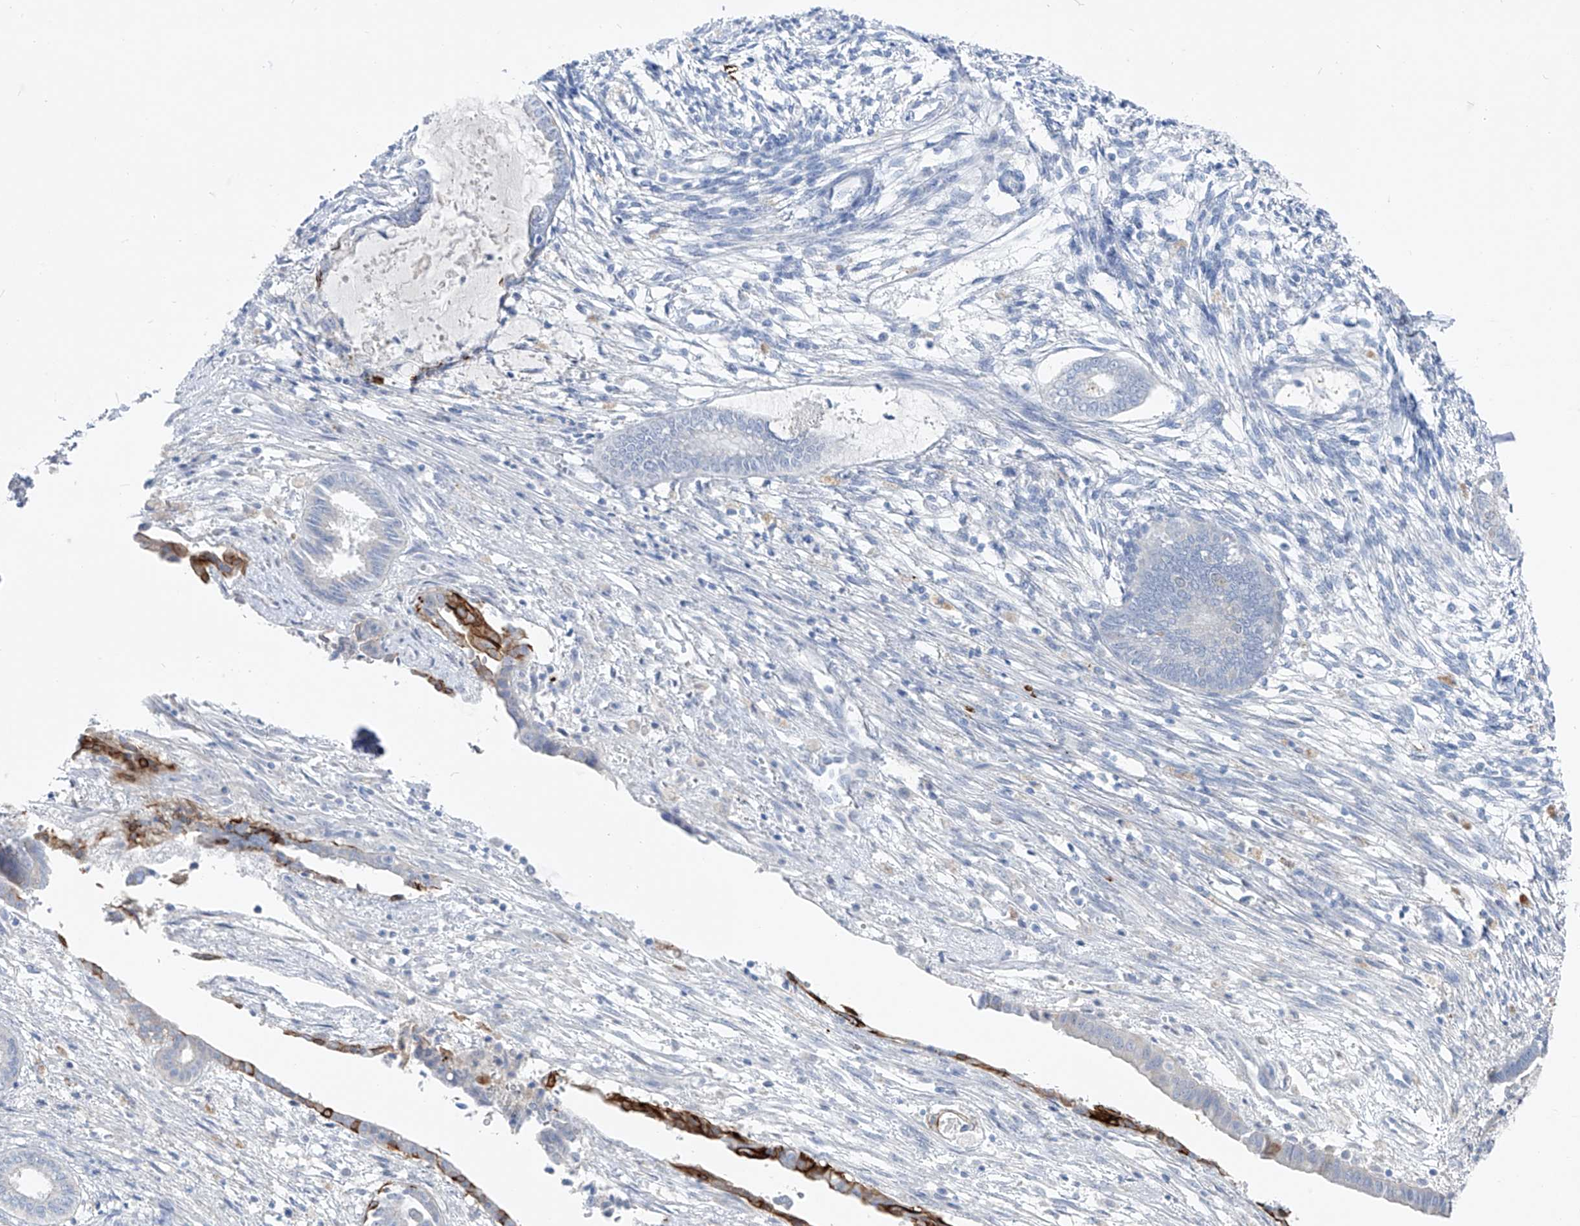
{"staining": {"intensity": "negative", "quantity": "none", "location": "none"}, "tissue": "endometrium", "cell_type": "Cells in endometrial stroma", "image_type": "normal", "snomed": [{"axis": "morphology", "description": "Normal tissue, NOS"}, {"axis": "topography", "description": "Endometrium"}], "caption": "Immunohistochemistry (IHC) of benign endometrium demonstrates no positivity in cells in endometrial stroma.", "gene": "FRS3", "patient": {"sex": "female", "age": 56}}